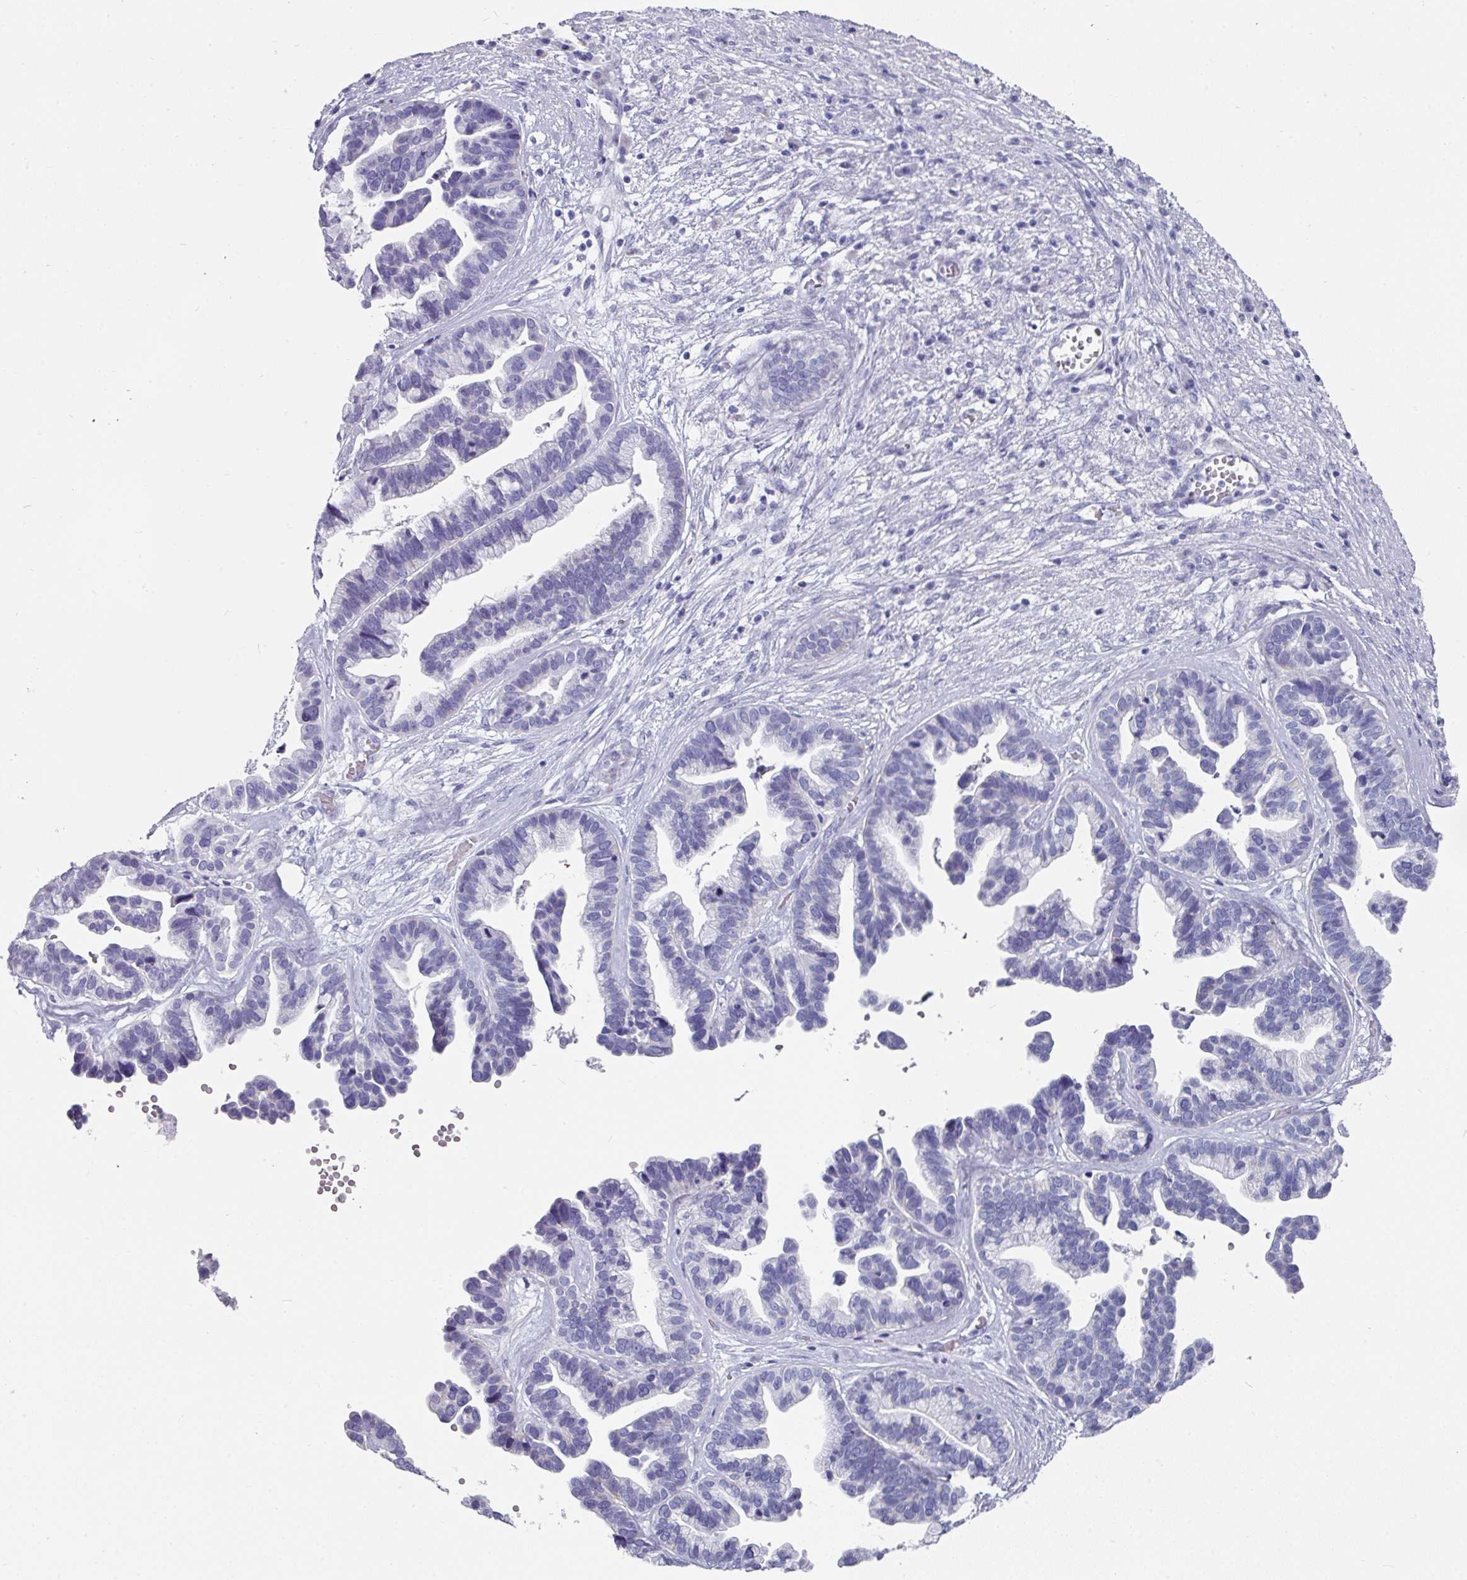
{"staining": {"intensity": "negative", "quantity": "none", "location": "none"}, "tissue": "ovarian cancer", "cell_type": "Tumor cells", "image_type": "cancer", "snomed": [{"axis": "morphology", "description": "Cystadenocarcinoma, serous, NOS"}, {"axis": "topography", "description": "Ovary"}], "caption": "Ovarian cancer (serous cystadenocarcinoma) was stained to show a protein in brown. There is no significant expression in tumor cells.", "gene": "SETBP1", "patient": {"sex": "female", "age": 56}}